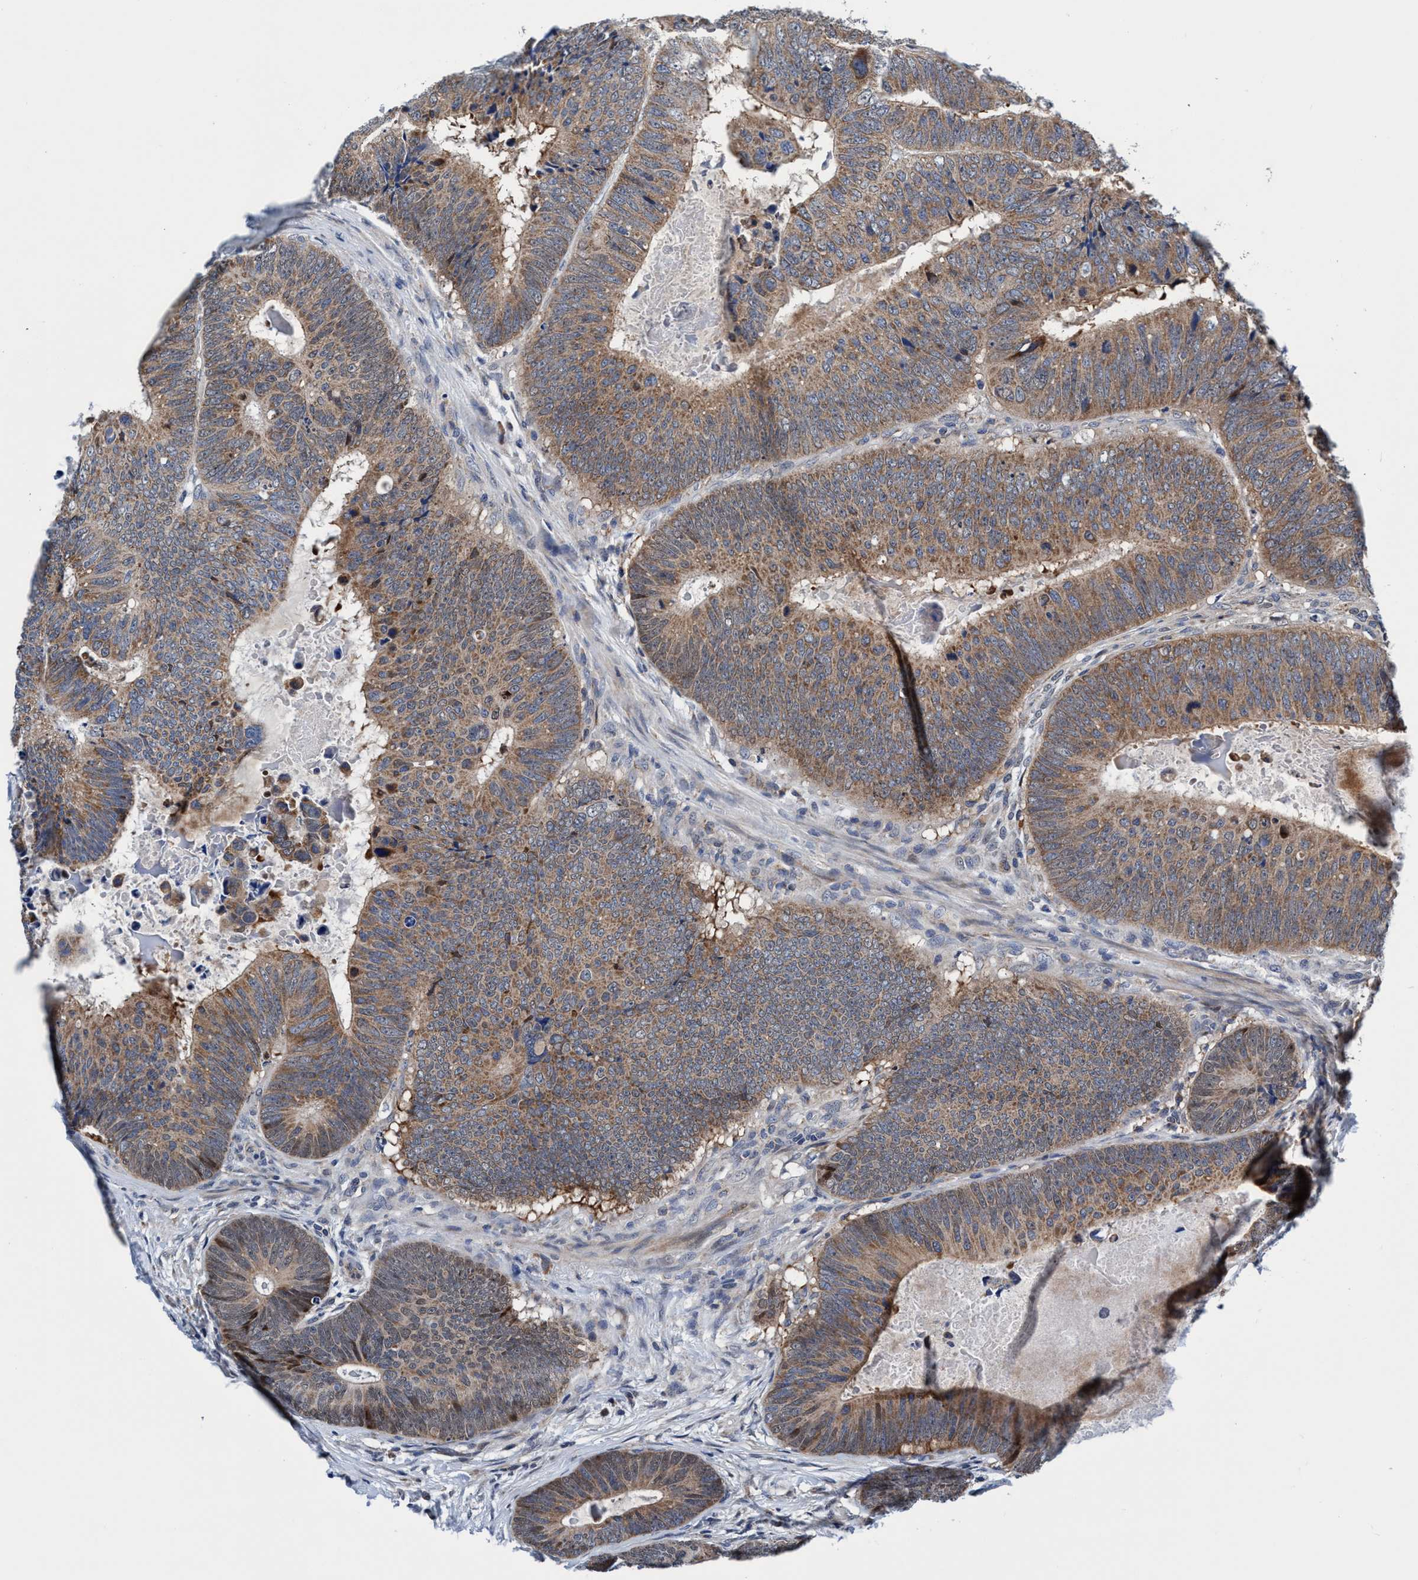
{"staining": {"intensity": "moderate", "quantity": ">75%", "location": "cytoplasmic/membranous"}, "tissue": "colorectal cancer", "cell_type": "Tumor cells", "image_type": "cancer", "snomed": [{"axis": "morphology", "description": "Adenocarcinoma, NOS"}, {"axis": "topography", "description": "Colon"}], "caption": "High-power microscopy captured an immunohistochemistry (IHC) image of colorectal adenocarcinoma, revealing moderate cytoplasmic/membranous expression in approximately >75% of tumor cells.", "gene": "AGAP2", "patient": {"sex": "male", "age": 56}}